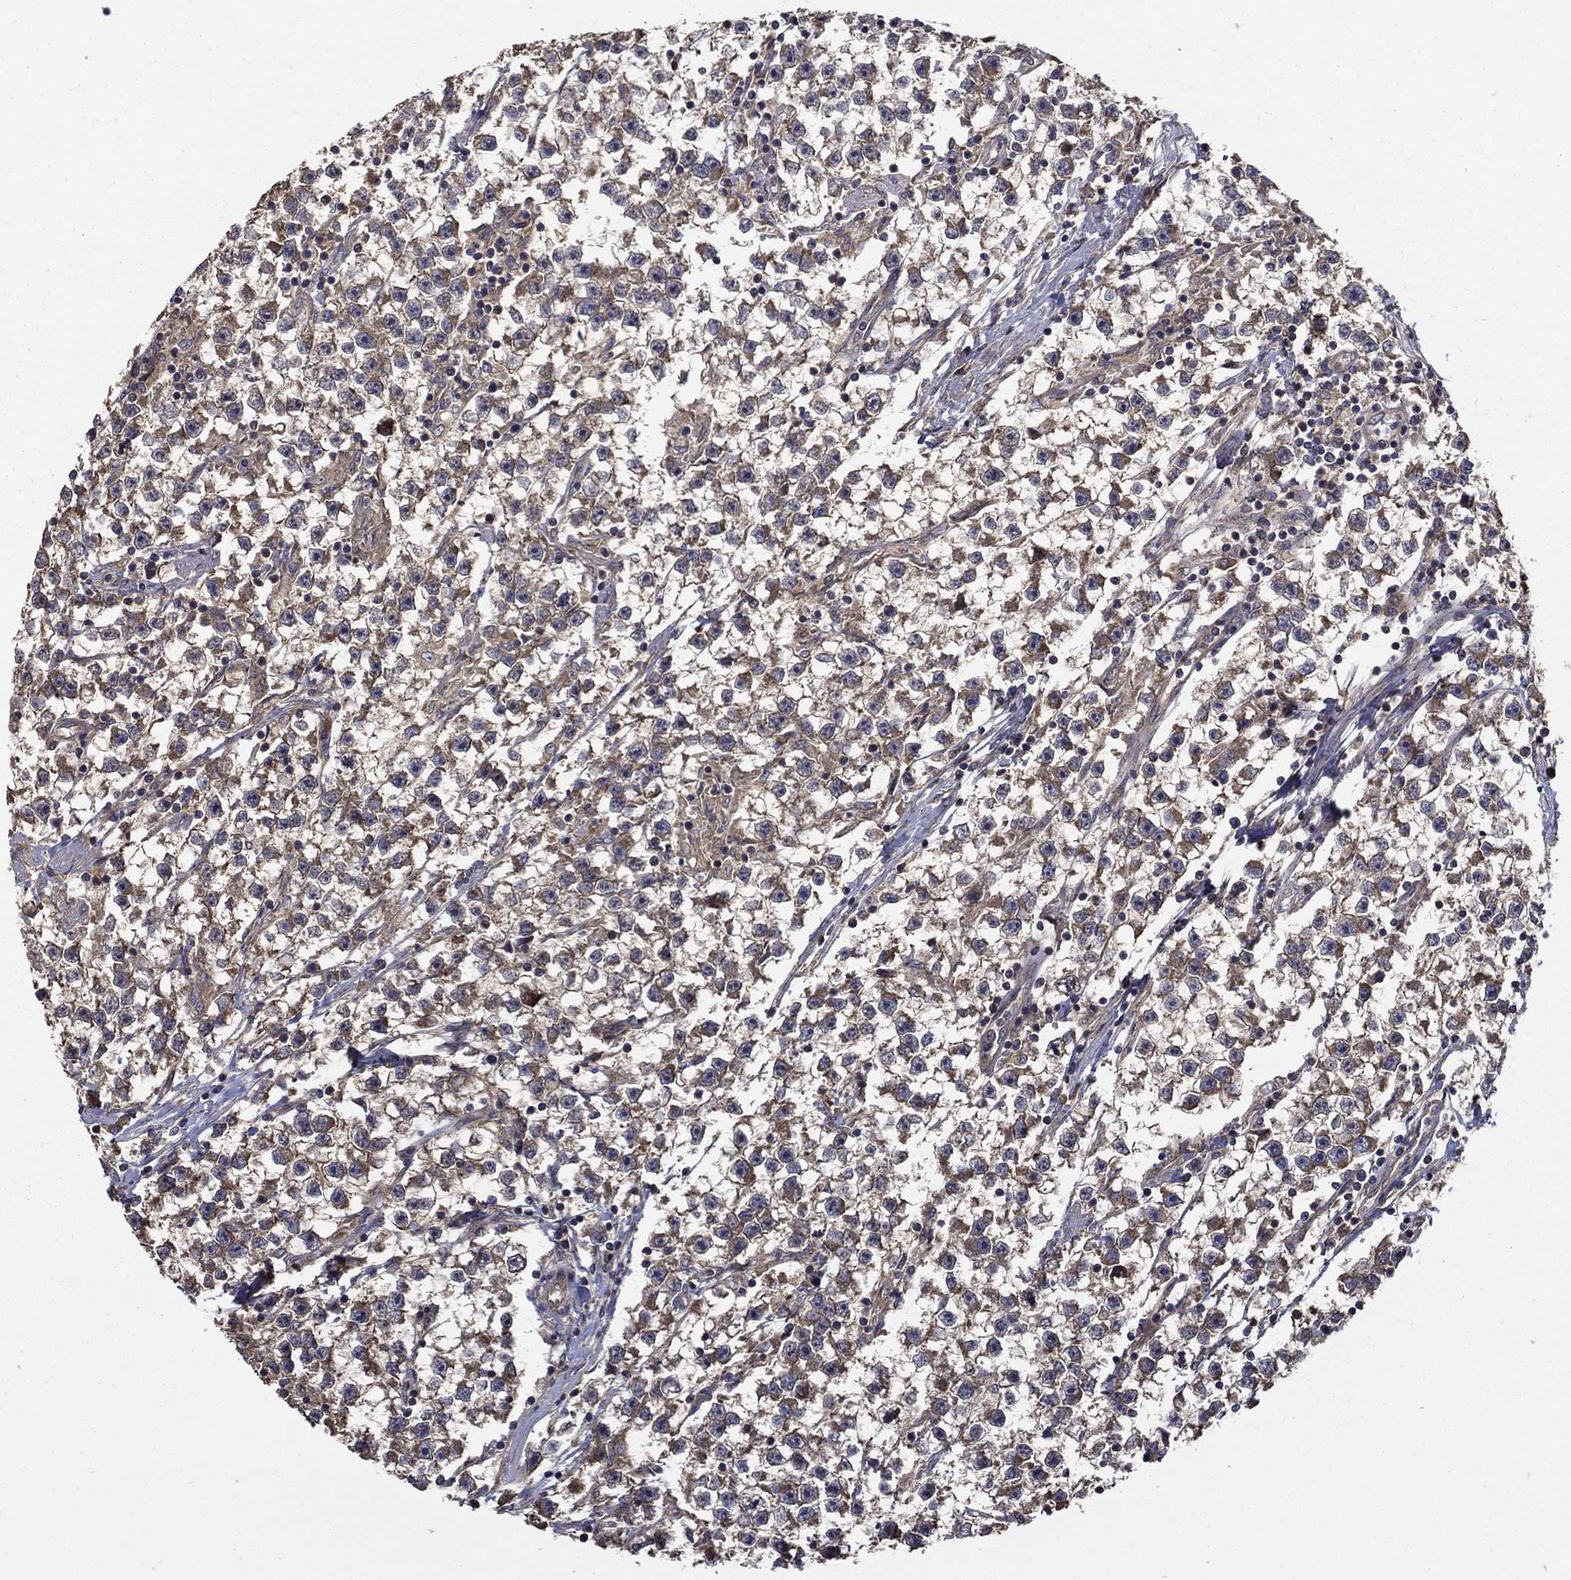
{"staining": {"intensity": "negative", "quantity": "none", "location": "none"}, "tissue": "testis cancer", "cell_type": "Tumor cells", "image_type": "cancer", "snomed": [{"axis": "morphology", "description": "Seminoma, NOS"}, {"axis": "topography", "description": "Testis"}], "caption": "Immunohistochemistry (IHC) histopathology image of seminoma (testis) stained for a protein (brown), which reveals no positivity in tumor cells.", "gene": "BABAM2", "patient": {"sex": "male", "age": 59}}